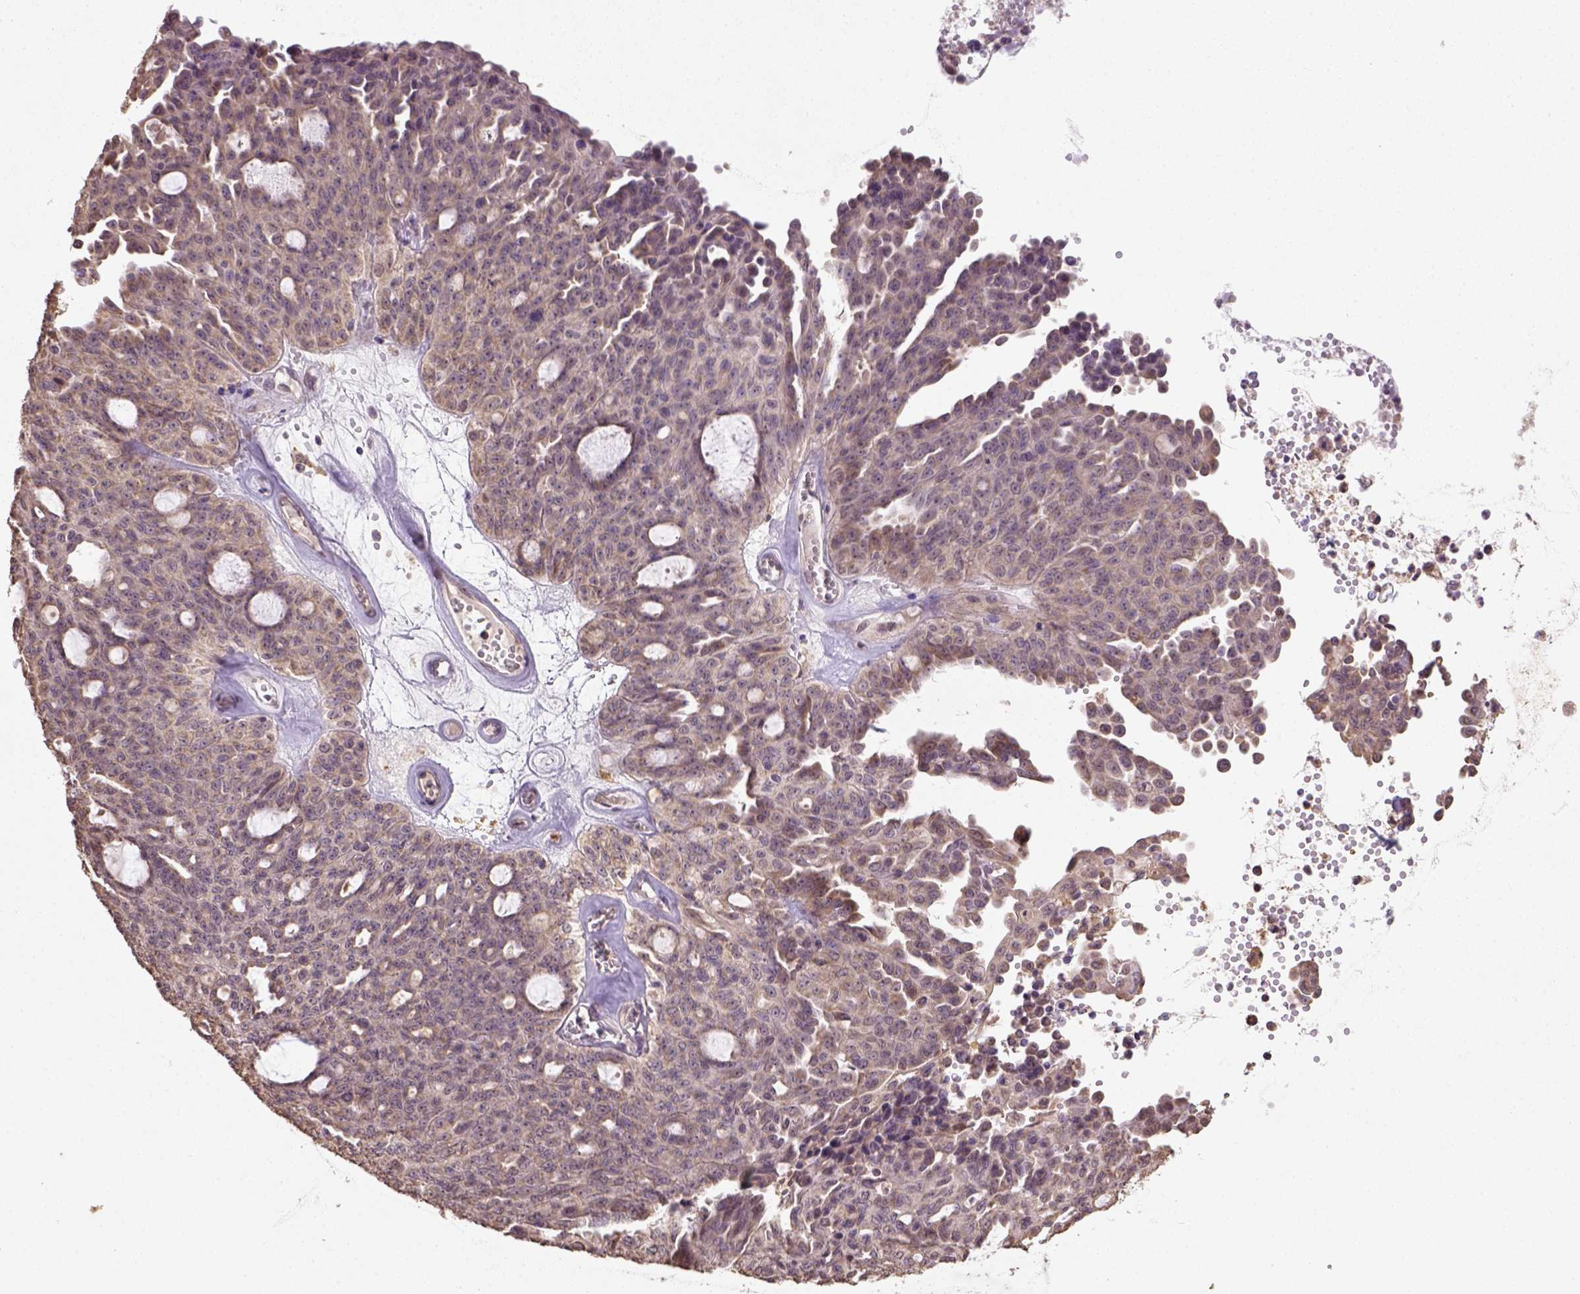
{"staining": {"intensity": "moderate", "quantity": "<25%", "location": "cytoplasmic/membranous"}, "tissue": "ovarian cancer", "cell_type": "Tumor cells", "image_type": "cancer", "snomed": [{"axis": "morphology", "description": "Cystadenocarcinoma, serous, NOS"}, {"axis": "topography", "description": "Ovary"}], "caption": "DAB (3,3'-diaminobenzidine) immunohistochemical staining of ovarian serous cystadenocarcinoma shows moderate cytoplasmic/membranous protein expression in about <25% of tumor cells. The staining was performed using DAB (3,3'-diaminobenzidine) to visualize the protein expression in brown, while the nuclei were stained in blue with hematoxylin (Magnification: 20x).", "gene": "NUDT10", "patient": {"sex": "female", "age": 71}}